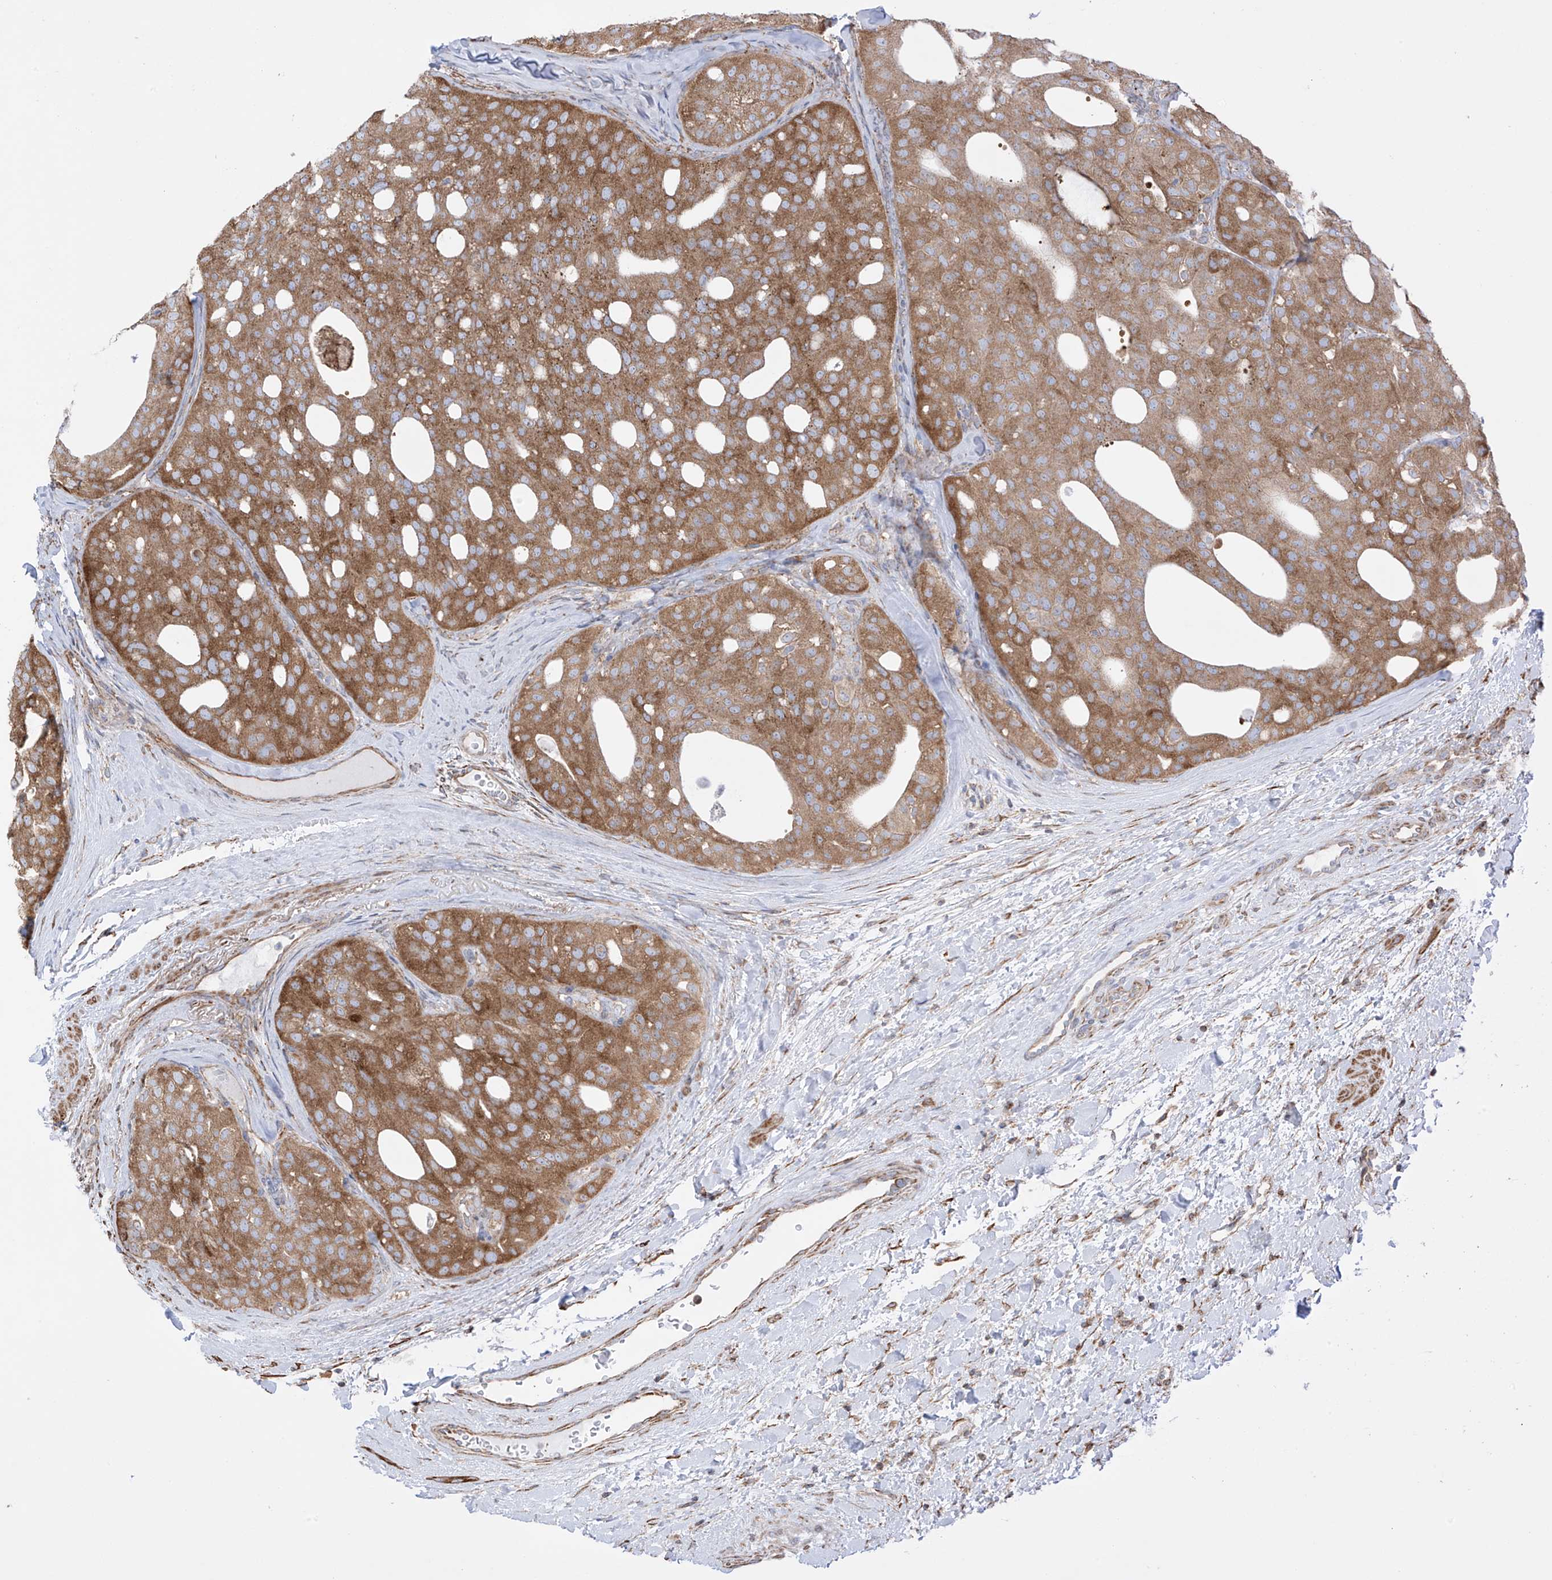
{"staining": {"intensity": "strong", "quantity": ">75%", "location": "cytoplasmic/membranous"}, "tissue": "thyroid cancer", "cell_type": "Tumor cells", "image_type": "cancer", "snomed": [{"axis": "morphology", "description": "Follicular adenoma carcinoma, NOS"}, {"axis": "topography", "description": "Thyroid gland"}], "caption": "Immunohistochemistry (IHC) image of thyroid cancer (follicular adenoma carcinoma) stained for a protein (brown), which demonstrates high levels of strong cytoplasmic/membranous positivity in approximately >75% of tumor cells.", "gene": "XKR3", "patient": {"sex": "male", "age": 75}}